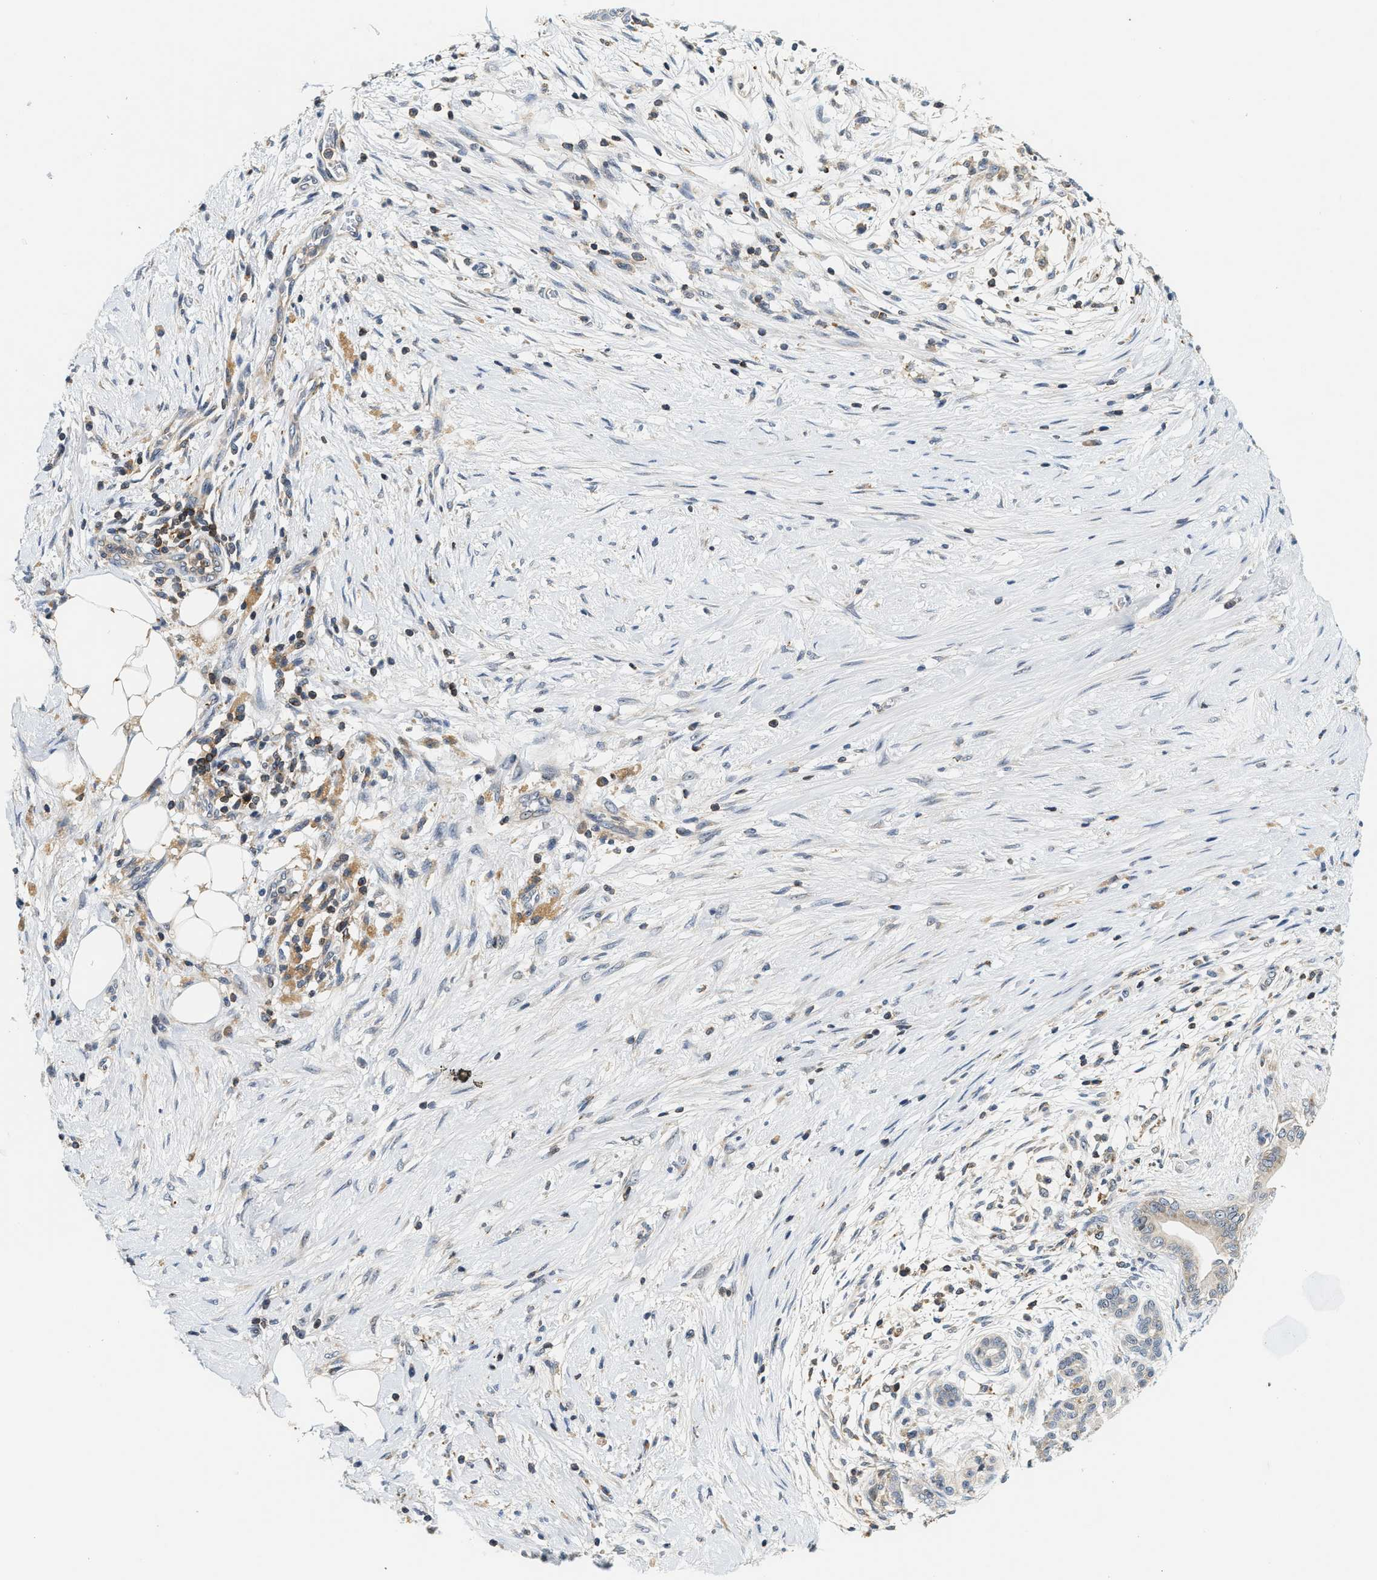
{"staining": {"intensity": "negative", "quantity": "none", "location": "none"}, "tissue": "pancreatic cancer", "cell_type": "Tumor cells", "image_type": "cancer", "snomed": [{"axis": "morphology", "description": "Adenocarcinoma, NOS"}, {"axis": "topography", "description": "Pancreas"}], "caption": "Immunohistochemistry photomicrograph of human pancreatic cancer stained for a protein (brown), which demonstrates no expression in tumor cells.", "gene": "SAMD9", "patient": {"sex": "male", "age": 58}}